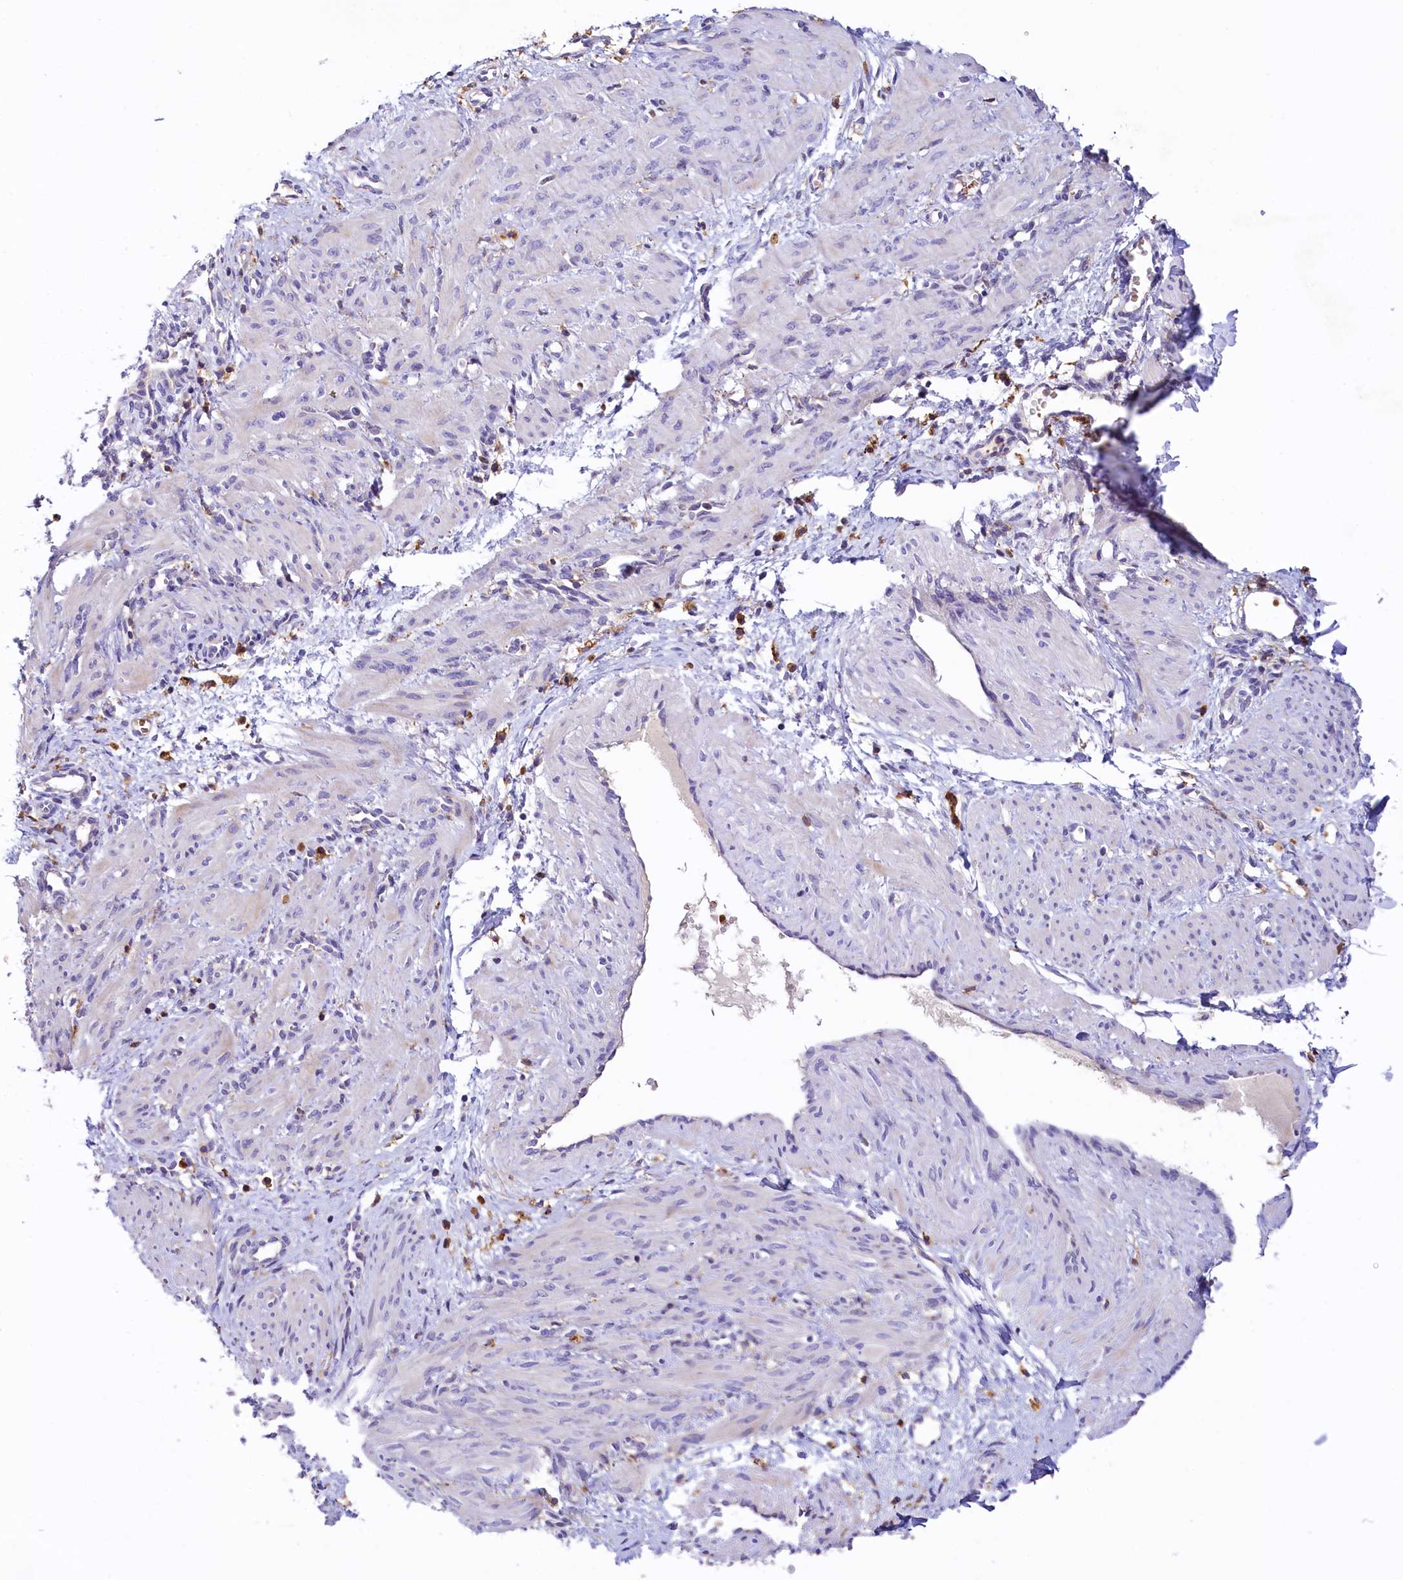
{"staining": {"intensity": "negative", "quantity": "none", "location": "none"}, "tissue": "smooth muscle", "cell_type": "Smooth muscle cells", "image_type": "normal", "snomed": [{"axis": "morphology", "description": "Normal tissue, NOS"}, {"axis": "topography", "description": "Endometrium"}], "caption": "Benign smooth muscle was stained to show a protein in brown. There is no significant expression in smooth muscle cells.", "gene": "HPS6", "patient": {"sex": "female", "age": 33}}